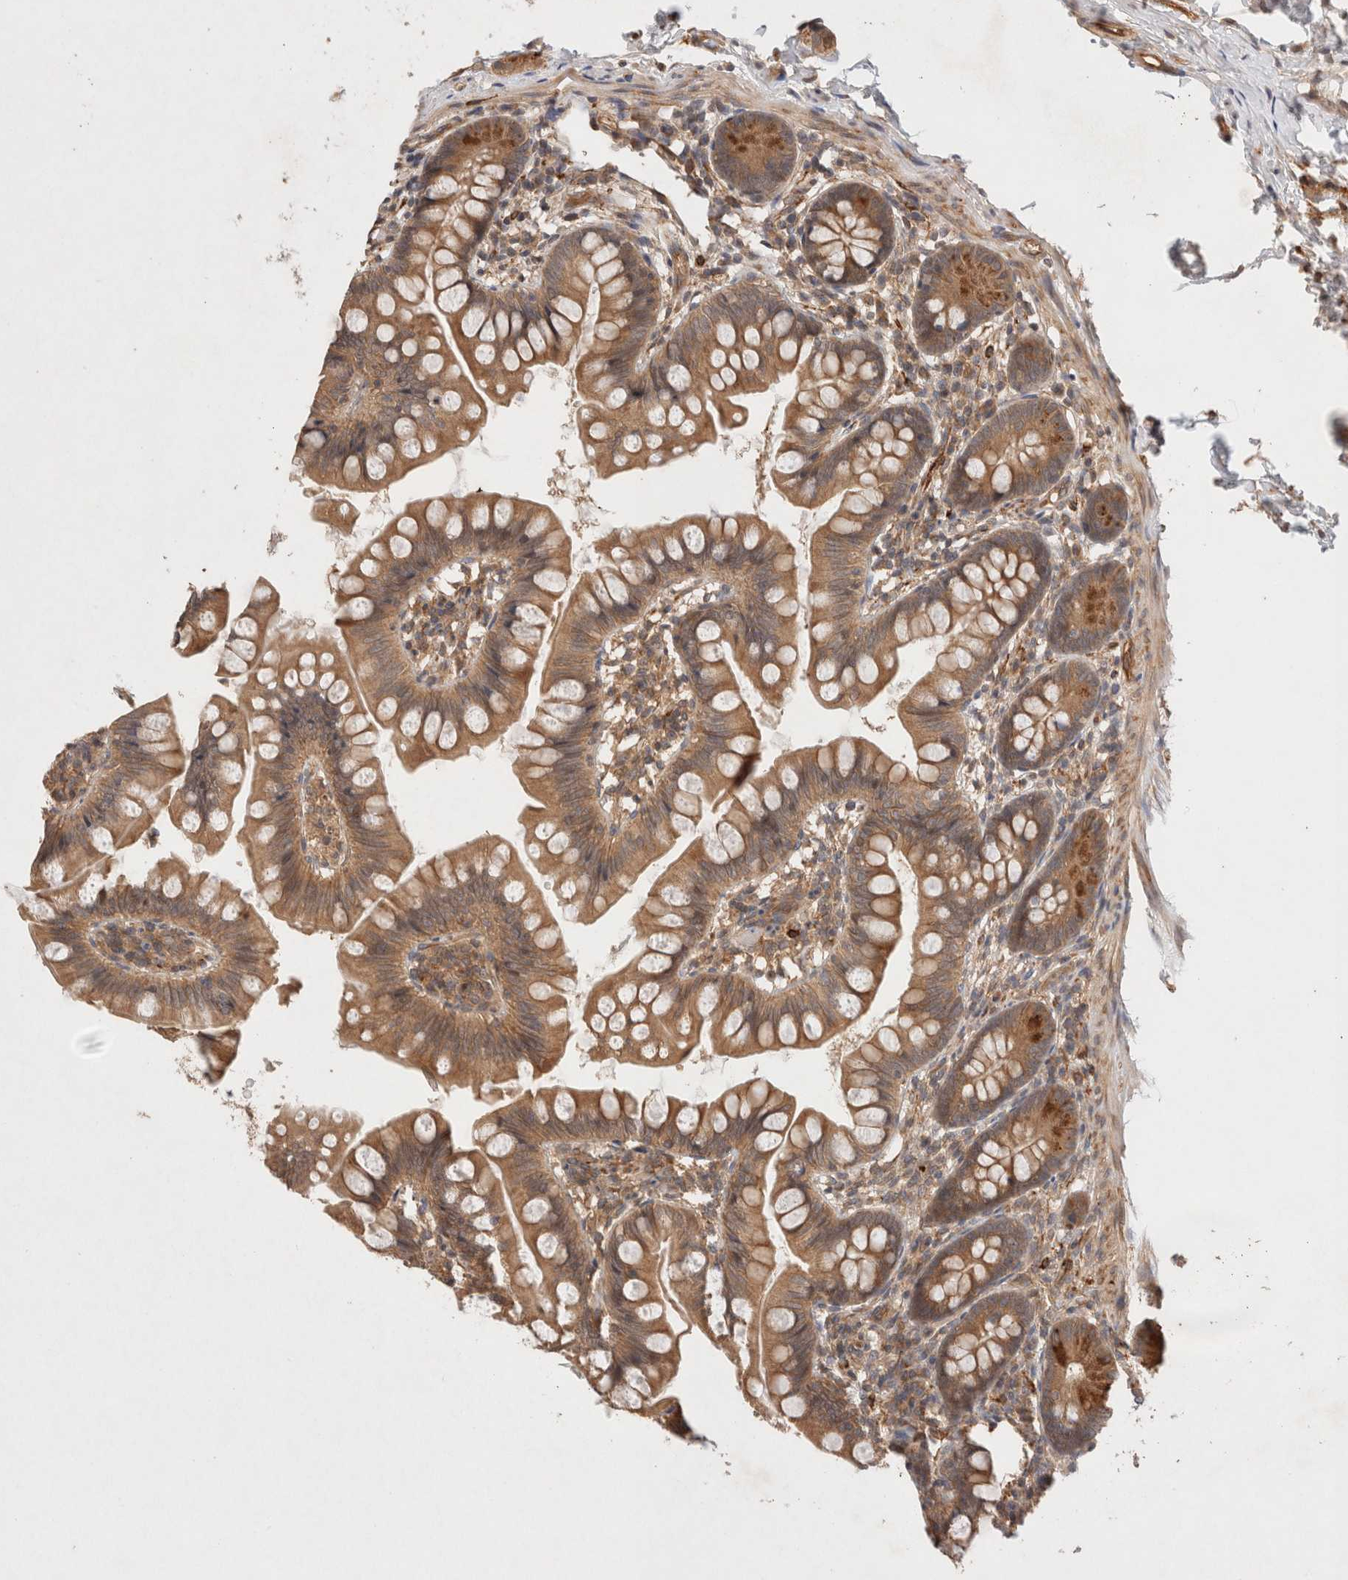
{"staining": {"intensity": "moderate", "quantity": ">75%", "location": "cytoplasmic/membranous"}, "tissue": "small intestine", "cell_type": "Glandular cells", "image_type": "normal", "snomed": [{"axis": "morphology", "description": "Normal tissue, NOS"}, {"axis": "topography", "description": "Small intestine"}], "caption": "Protein staining exhibits moderate cytoplasmic/membranous positivity in approximately >75% of glandular cells in normal small intestine. (DAB IHC with brightfield microscopy, high magnification).", "gene": "KLHL20", "patient": {"sex": "male", "age": 7}}